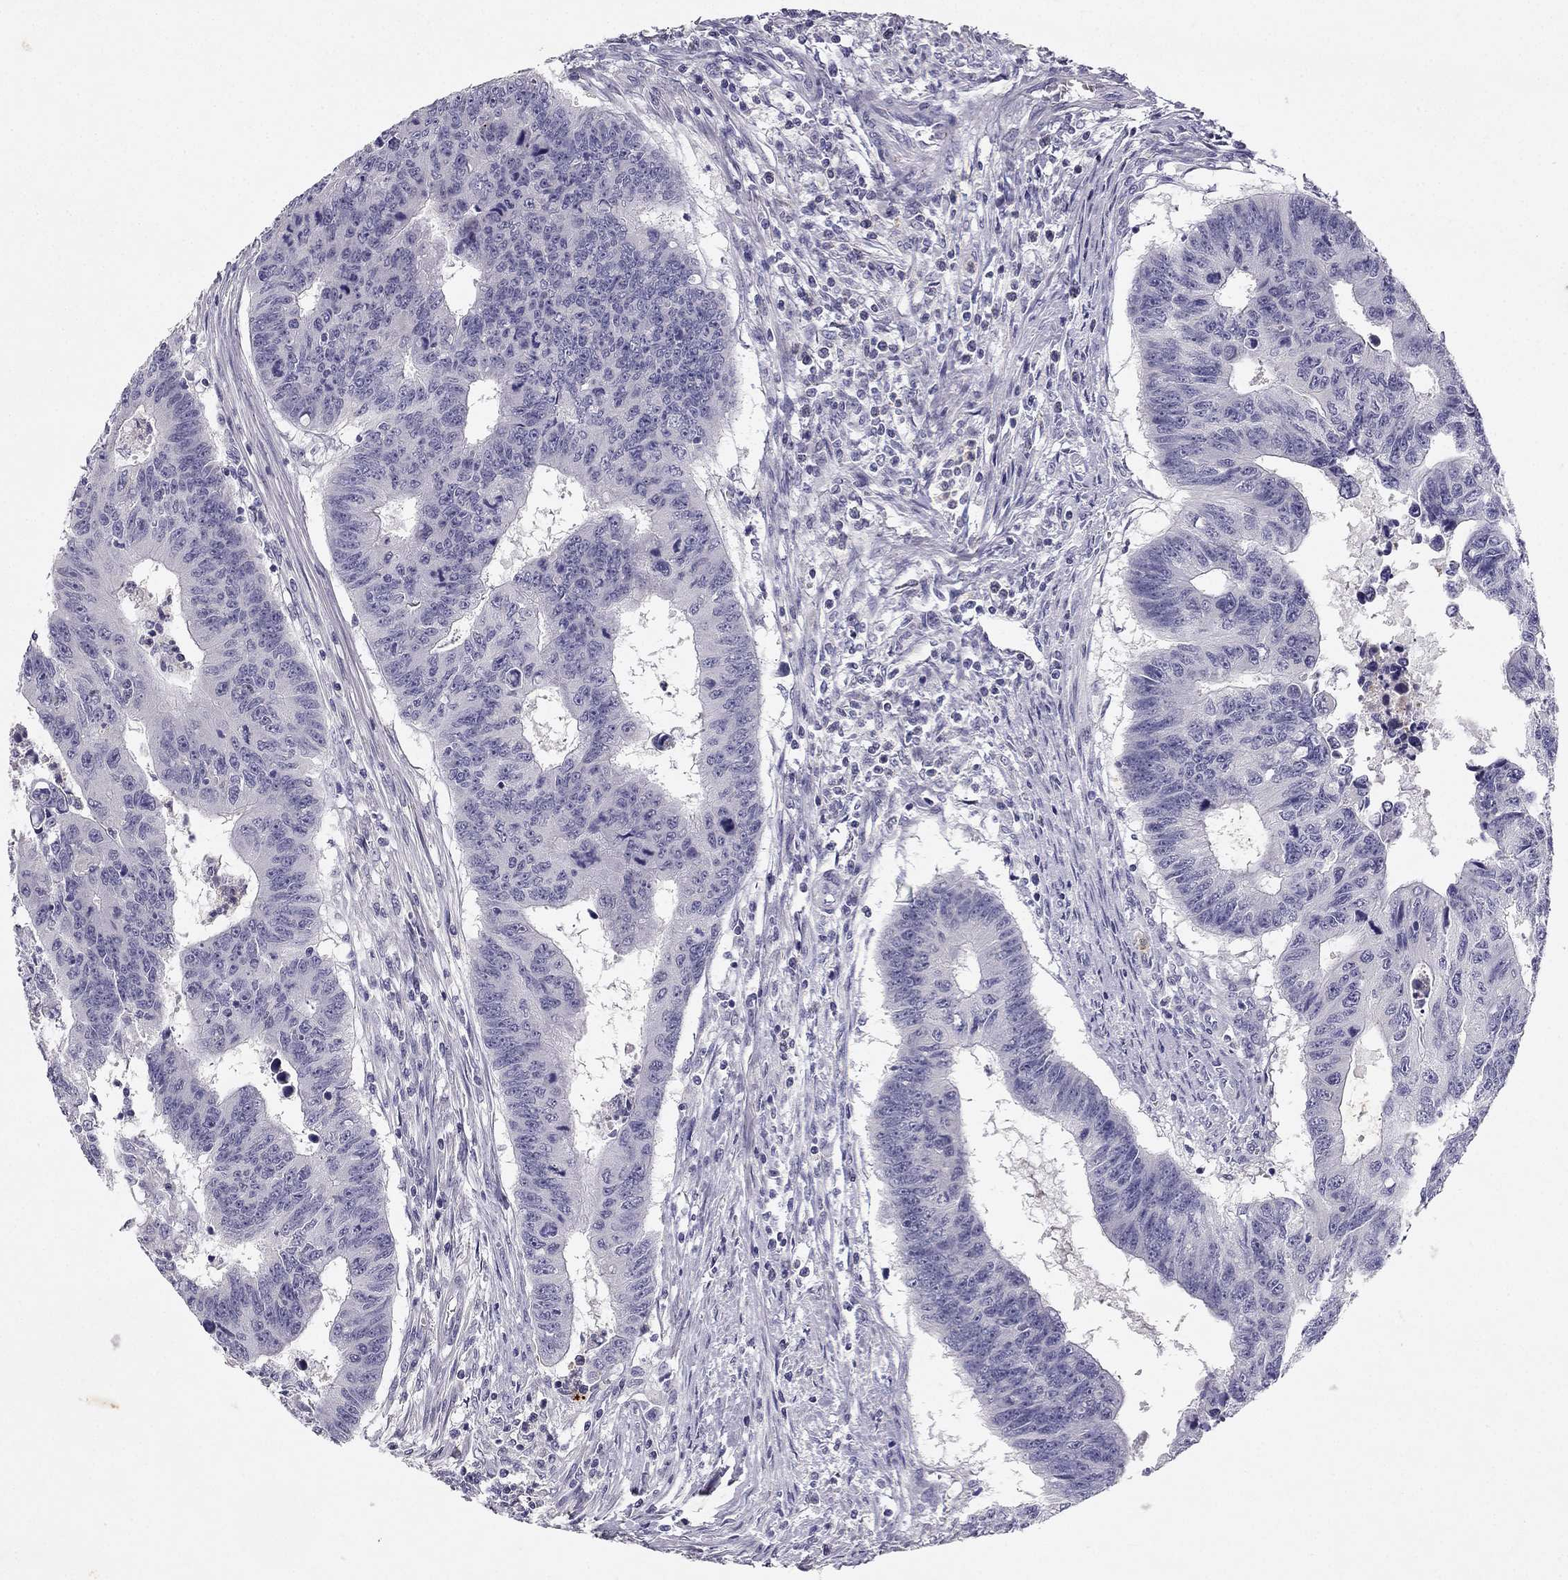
{"staining": {"intensity": "negative", "quantity": "none", "location": "none"}, "tissue": "colorectal cancer", "cell_type": "Tumor cells", "image_type": "cancer", "snomed": [{"axis": "morphology", "description": "Adenocarcinoma, NOS"}, {"axis": "topography", "description": "Rectum"}], "caption": "High power microscopy photomicrograph of an immunohistochemistry photomicrograph of adenocarcinoma (colorectal), revealing no significant expression in tumor cells. (IHC, brightfield microscopy, high magnification).", "gene": "SLC6A4", "patient": {"sex": "female", "age": 85}}